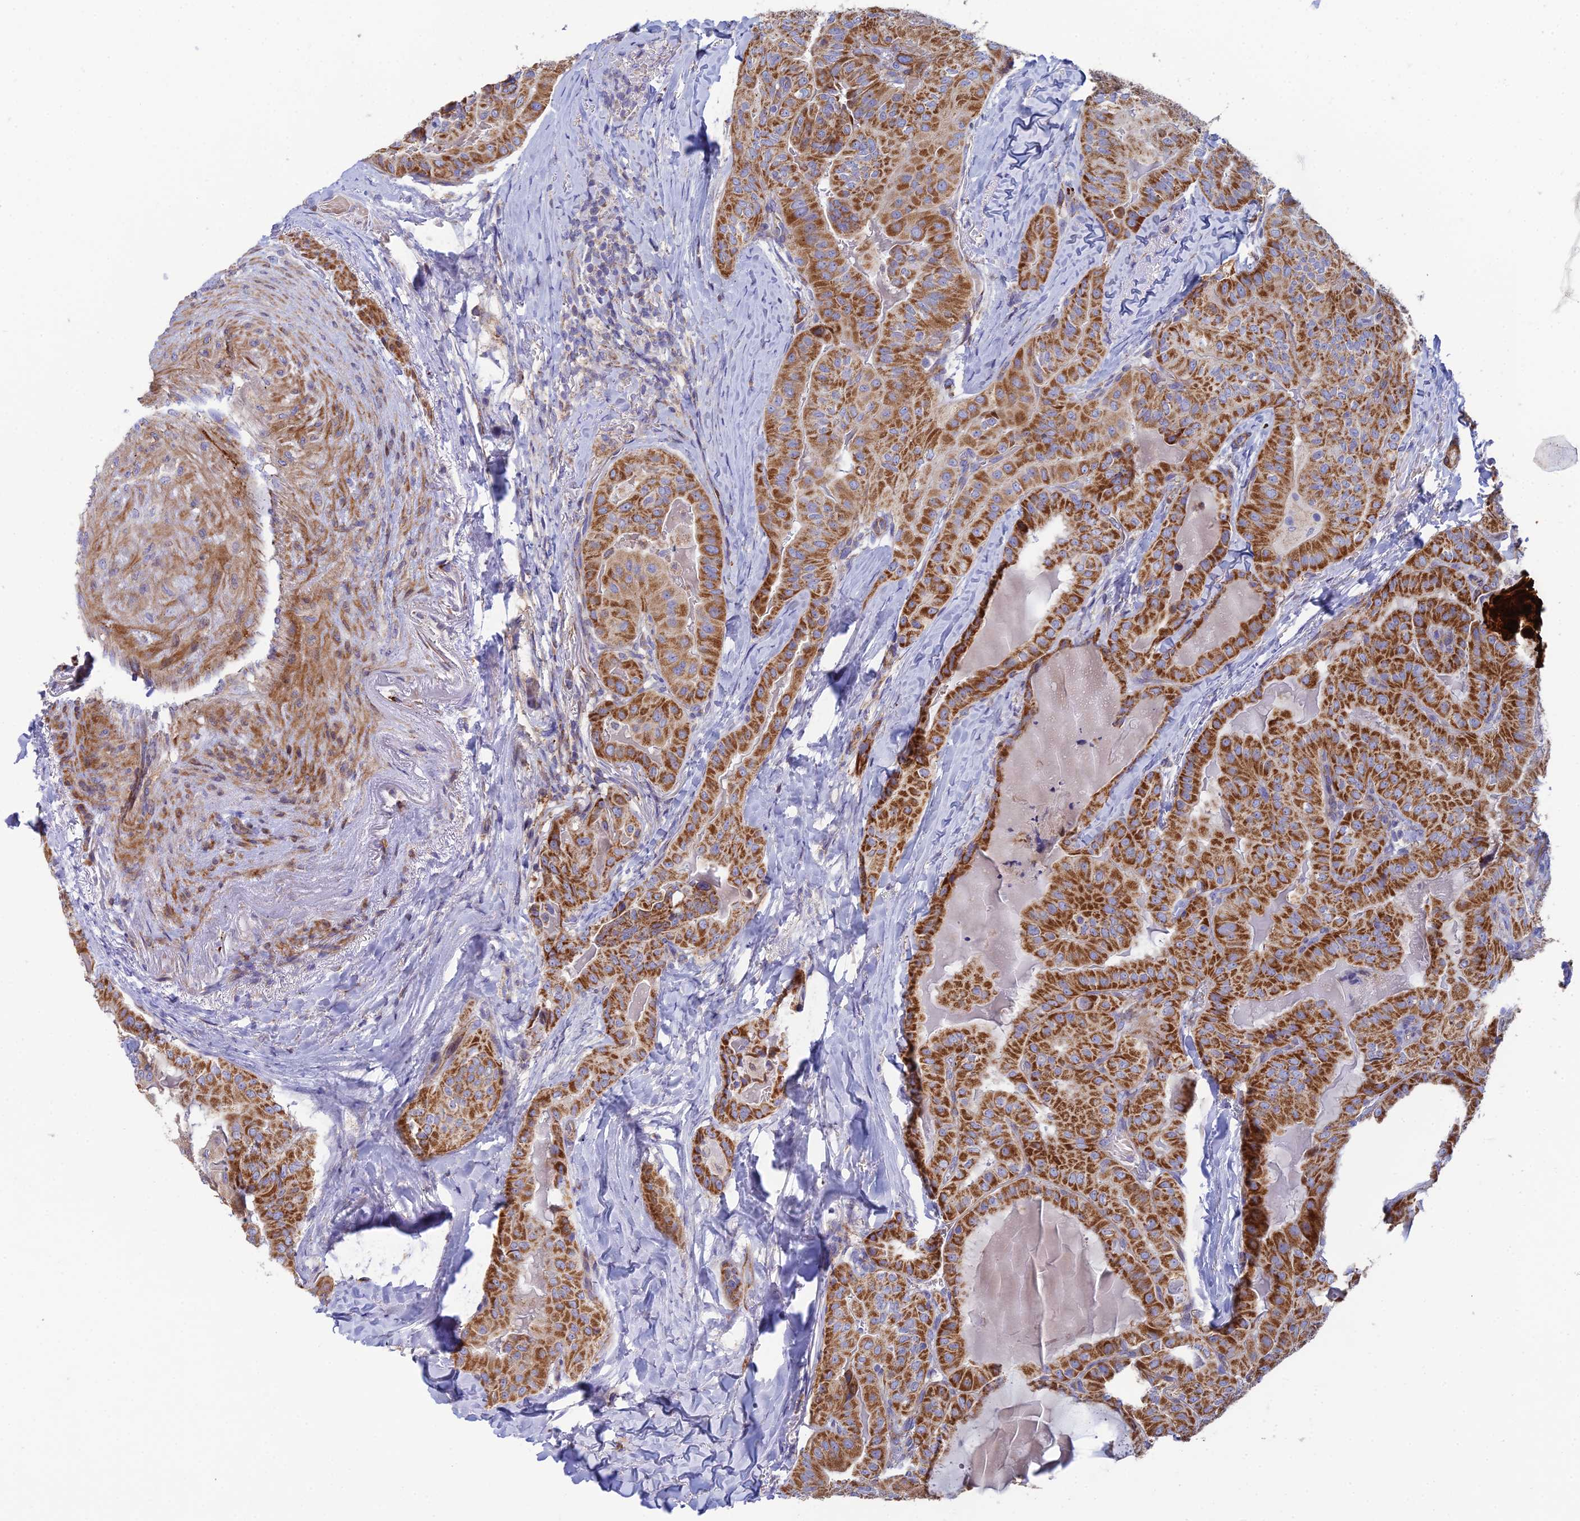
{"staining": {"intensity": "strong", "quantity": ">75%", "location": "cytoplasmic/membranous"}, "tissue": "thyroid cancer", "cell_type": "Tumor cells", "image_type": "cancer", "snomed": [{"axis": "morphology", "description": "Papillary adenocarcinoma, NOS"}, {"axis": "topography", "description": "Thyroid gland"}], "caption": "A photomicrograph of human papillary adenocarcinoma (thyroid) stained for a protein demonstrates strong cytoplasmic/membranous brown staining in tumor cells. Using DAB (3,3'-diaminobenzidine) (brown) and hematoxylin (blue) stains, captured at high magnification using brightfield microscopy.", "gene": "CSPG4", "patient": {"sex": "female", "age": 68}}